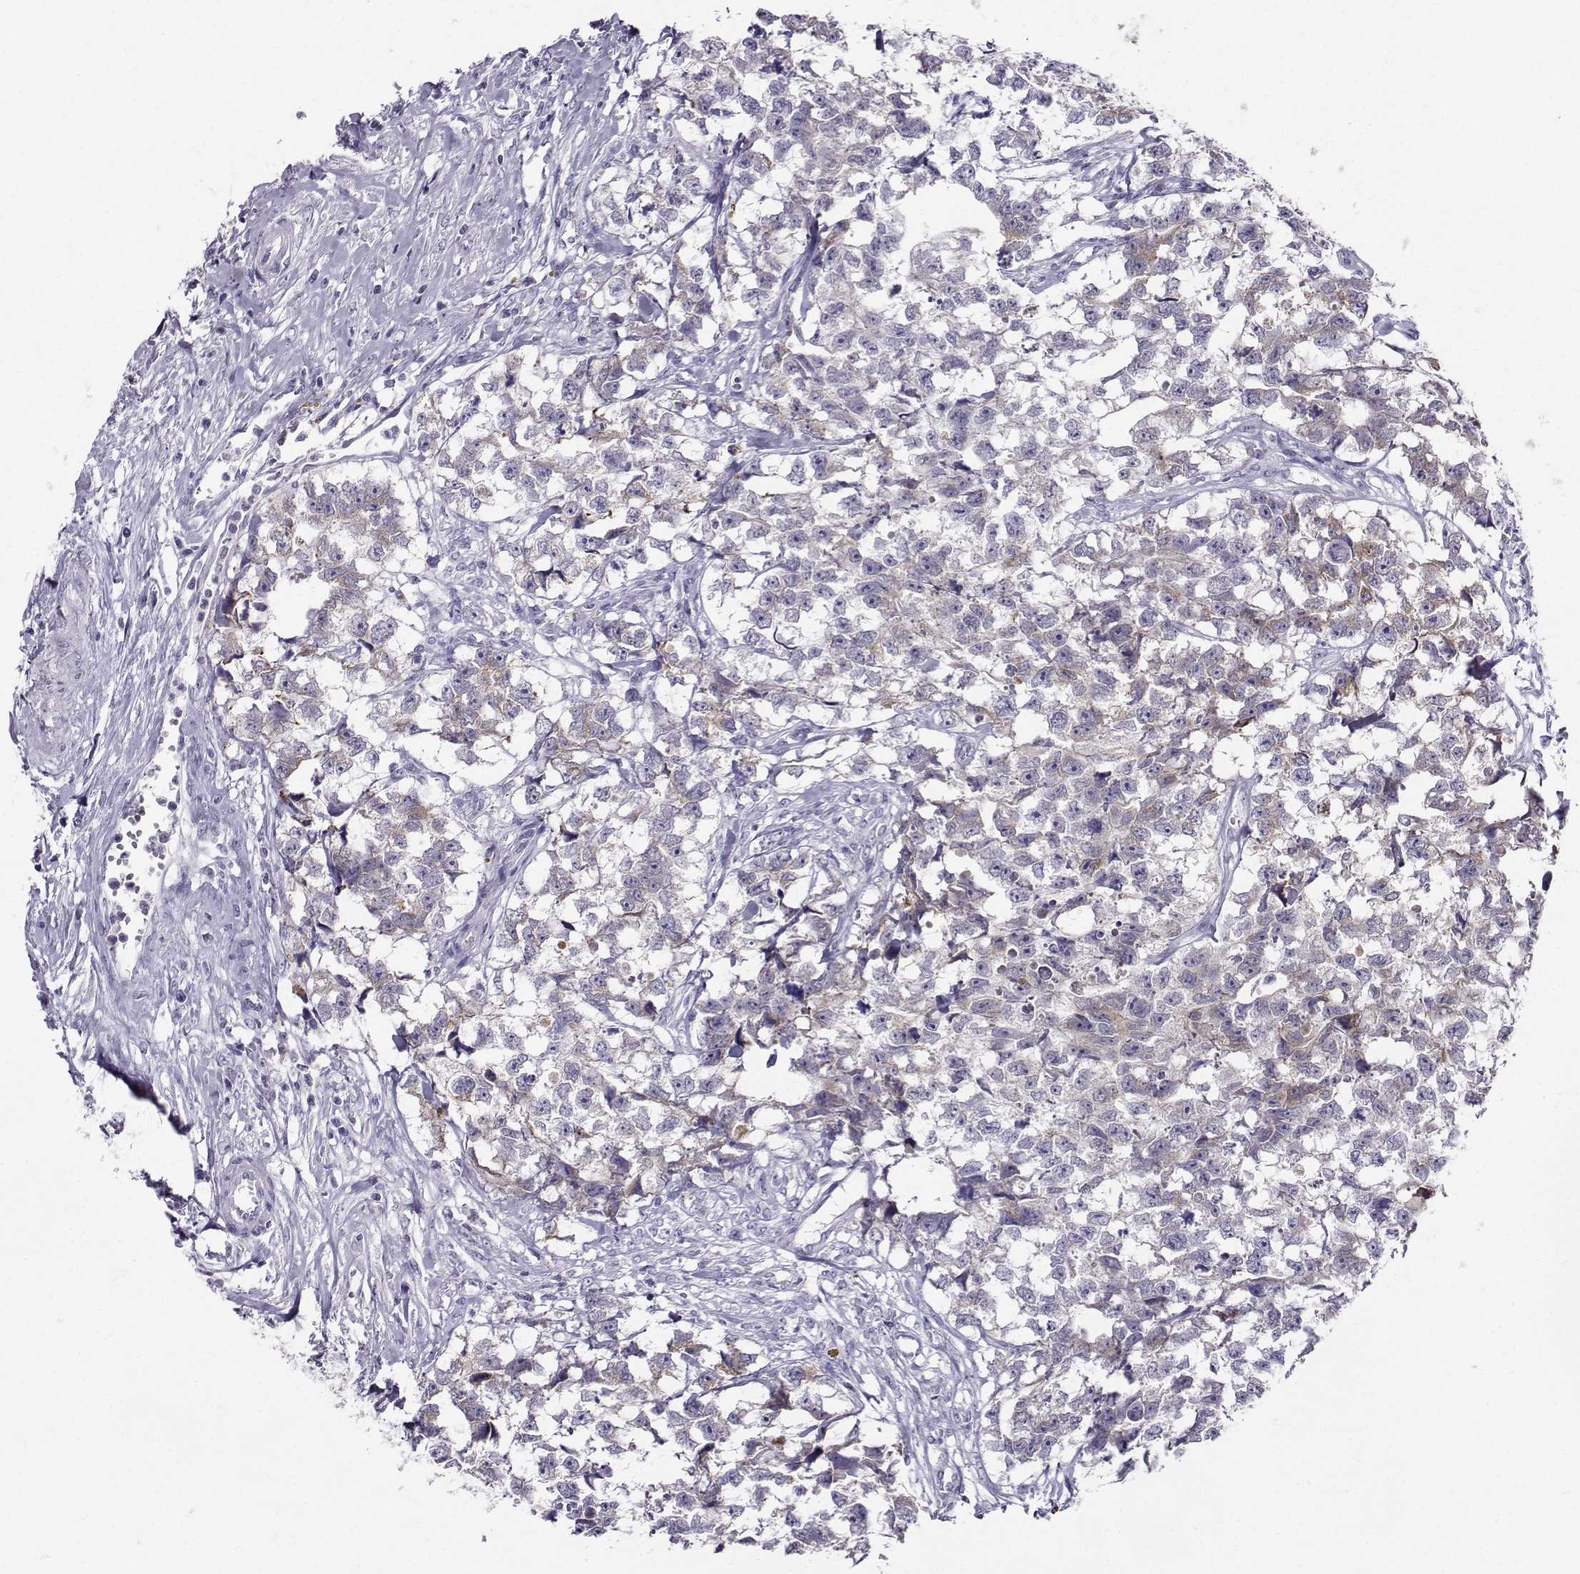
{"staining": {"intensity": "weak", "quantity": "25%-75%", "location": "cytoplasmic/membranous"}, "tissue": "testis cancer", "cell_type": "Tumor cells", "image_type": "cancer", "snomed": [{"axis": "morphology", "description": "Carcinoma, Embryonal, NOS"}, {"axis": "morphology", "description": "Teratoma, malignant, NOS"}, {"axis": "topography", "description": "Testis"}], "caption": "There is low levels of weak cytoplasmic/membranous expression in tumor cells of embryonal carcinoma (testis), as demonstrated by immunohistochemical staining (brown color).", "gene": "PGK1", "patient": {"sex": "male", "age": 44}}